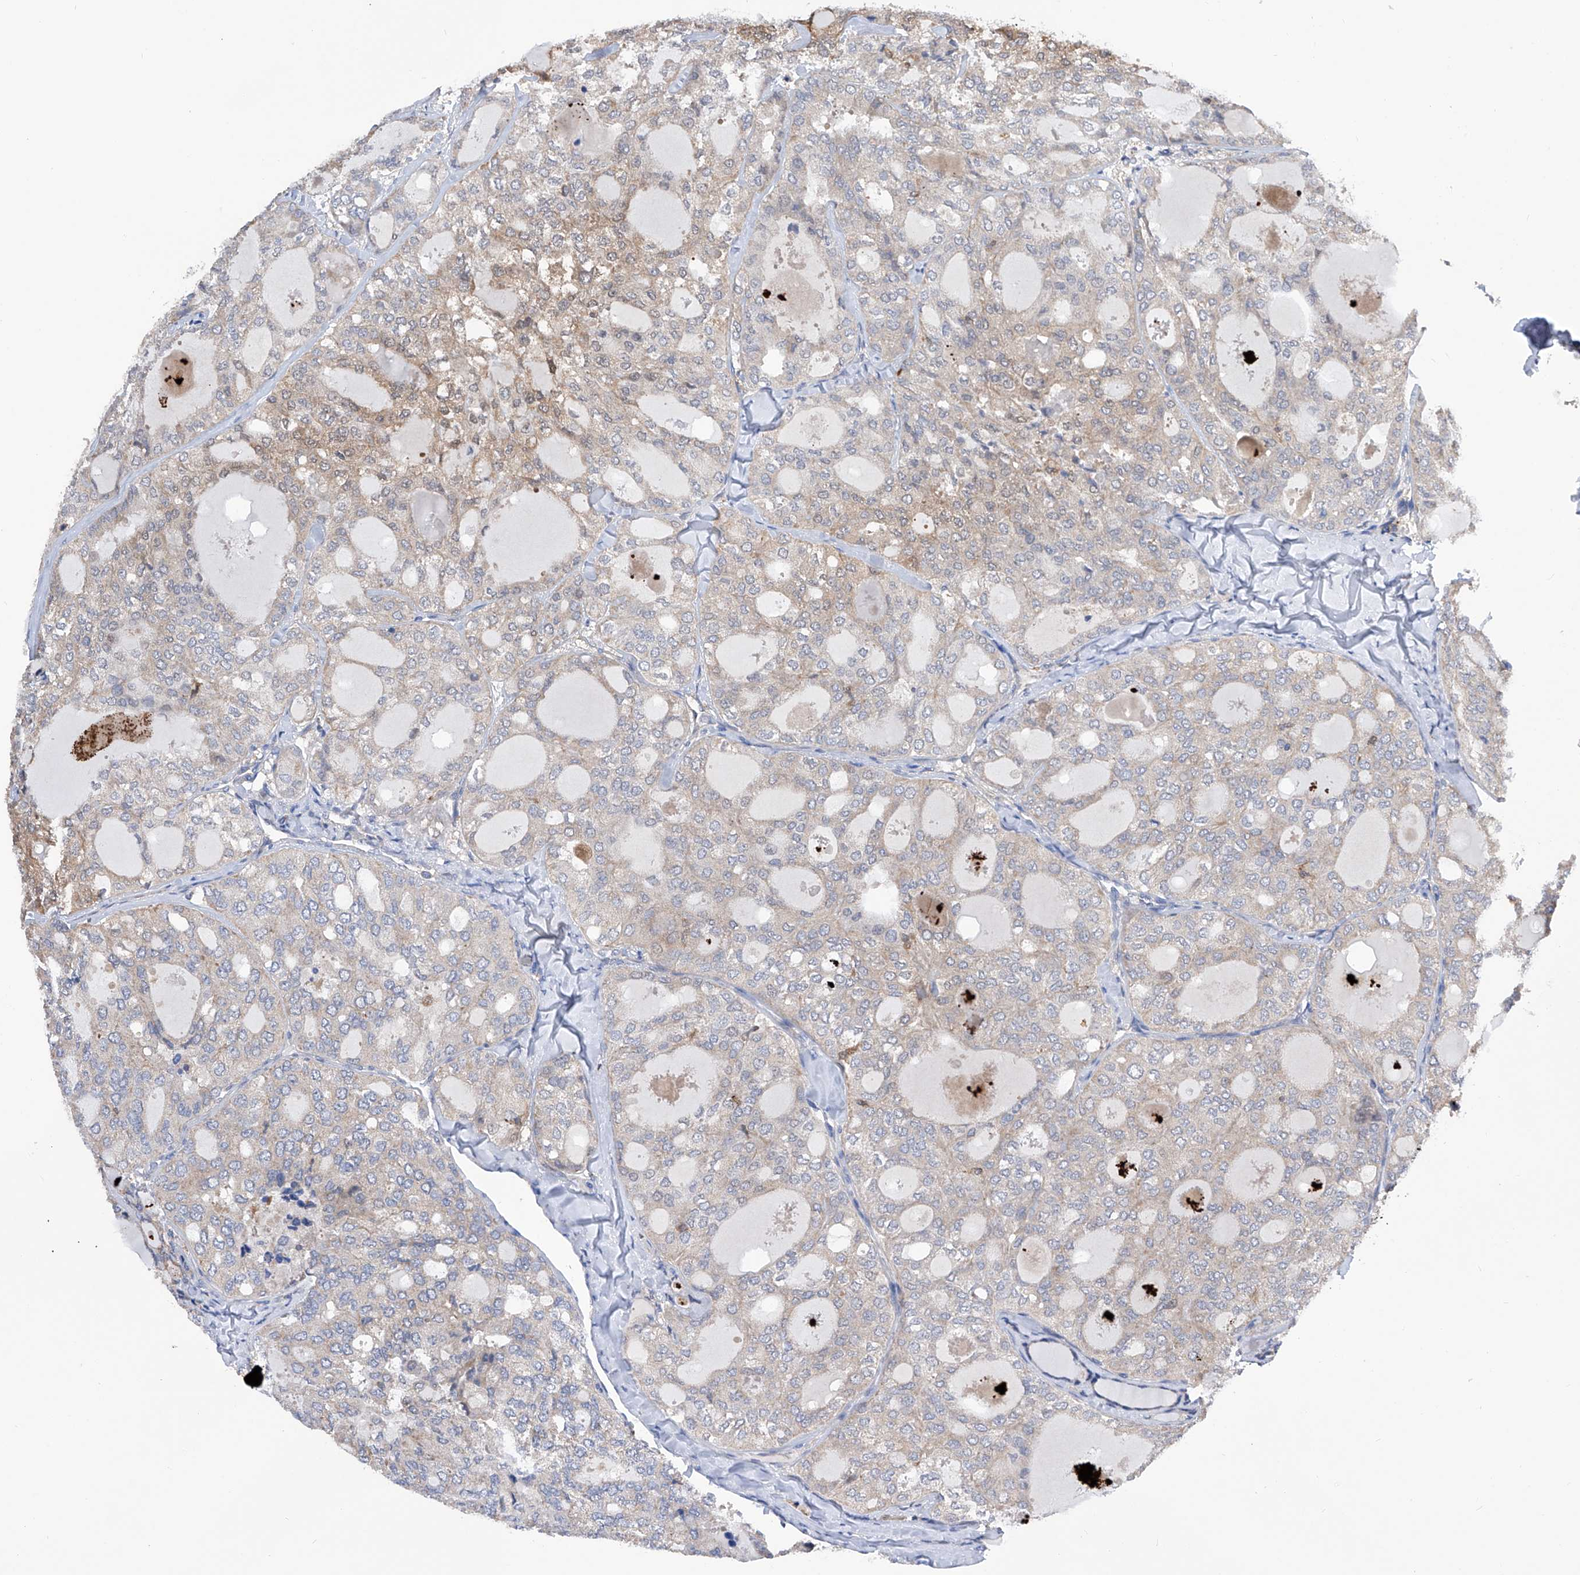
{"staining": {"intensity": "weak", "quantity": "<25%", "location": "cytoplasmic/membranous"}, "tissue": "thyroid cancer", "cell_type": "Tumor cells", "image_type": "cancer", "snomed": [{"axis": "morphology", "description": "Follicular adenoma carcinoma, NOS"}, {"axis": "topography", "description": "Thyroid gland"}], "caption": "An IHC image of thyroid follicular adenoma carcinoma is shown. There is no staining in tumor cells of thyroid follicular adenoma carcinoma.", "gene": "SPATA20", "patient": {"sex": "male", "age": 75}}